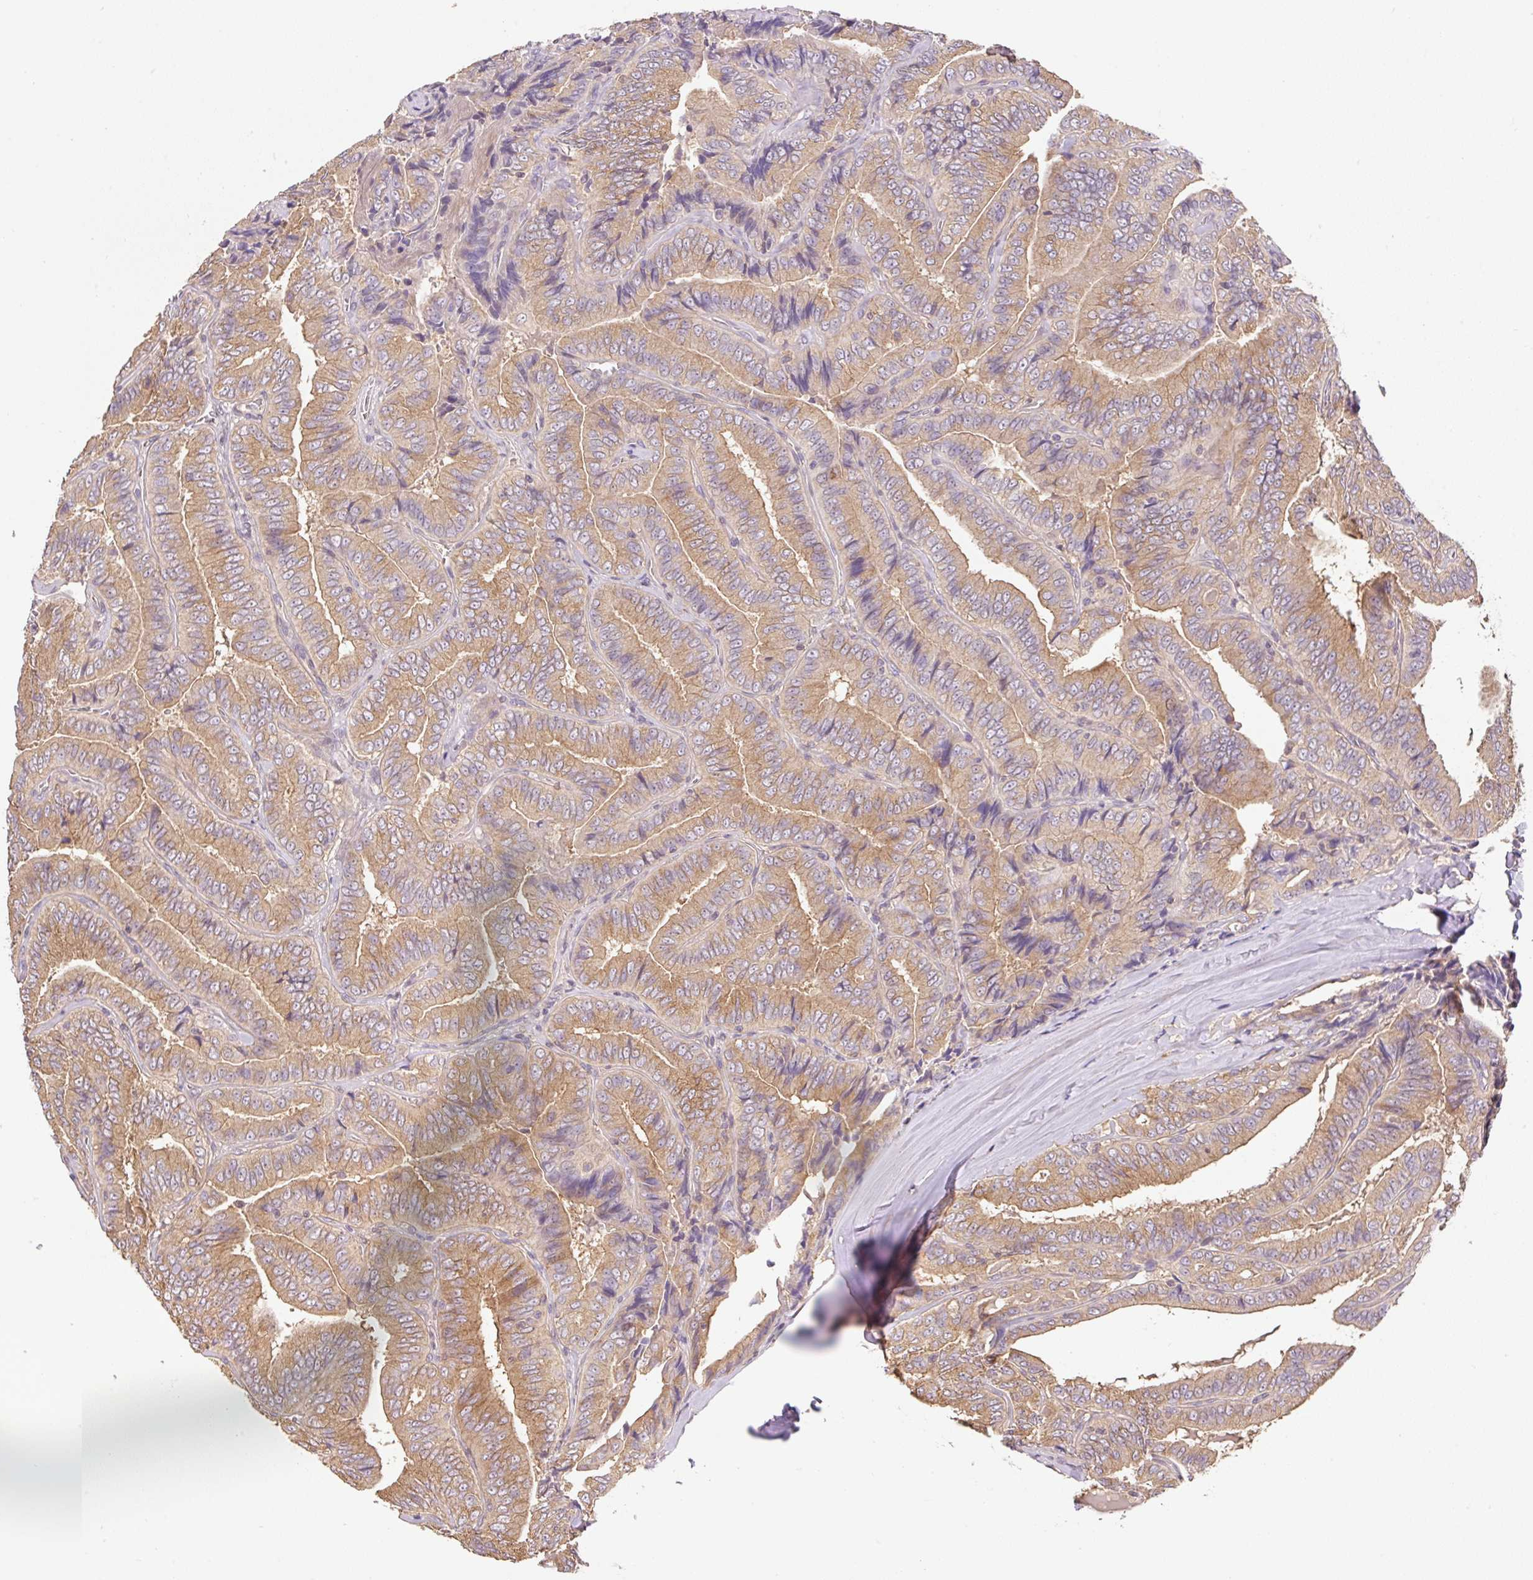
{"staining": {"intensity": "moderate", "quantity": ">75%", "location": "cytoplasmic/membranous"}, "tissue": "thyroid cancer", "cell_type": "Tumor cells", "image_type": "cancer", "snomed": [{"axis": "morphology", "description": "Papillary adenocarcinoma, NOS"}, {"axis": "topography", "description": "Thyroid gland"}], "caption": "Protein staining by immunohistochemistry exhibits moderate cytoplasmic/membranous expression in about >75% of tumor cells in thyroid cancer. Immunohistochemistry stains the protein of interest in brown and the nuclei are stained blue.", "gene": "COX8A", "patient": {"sex": "male", "age": 61}}